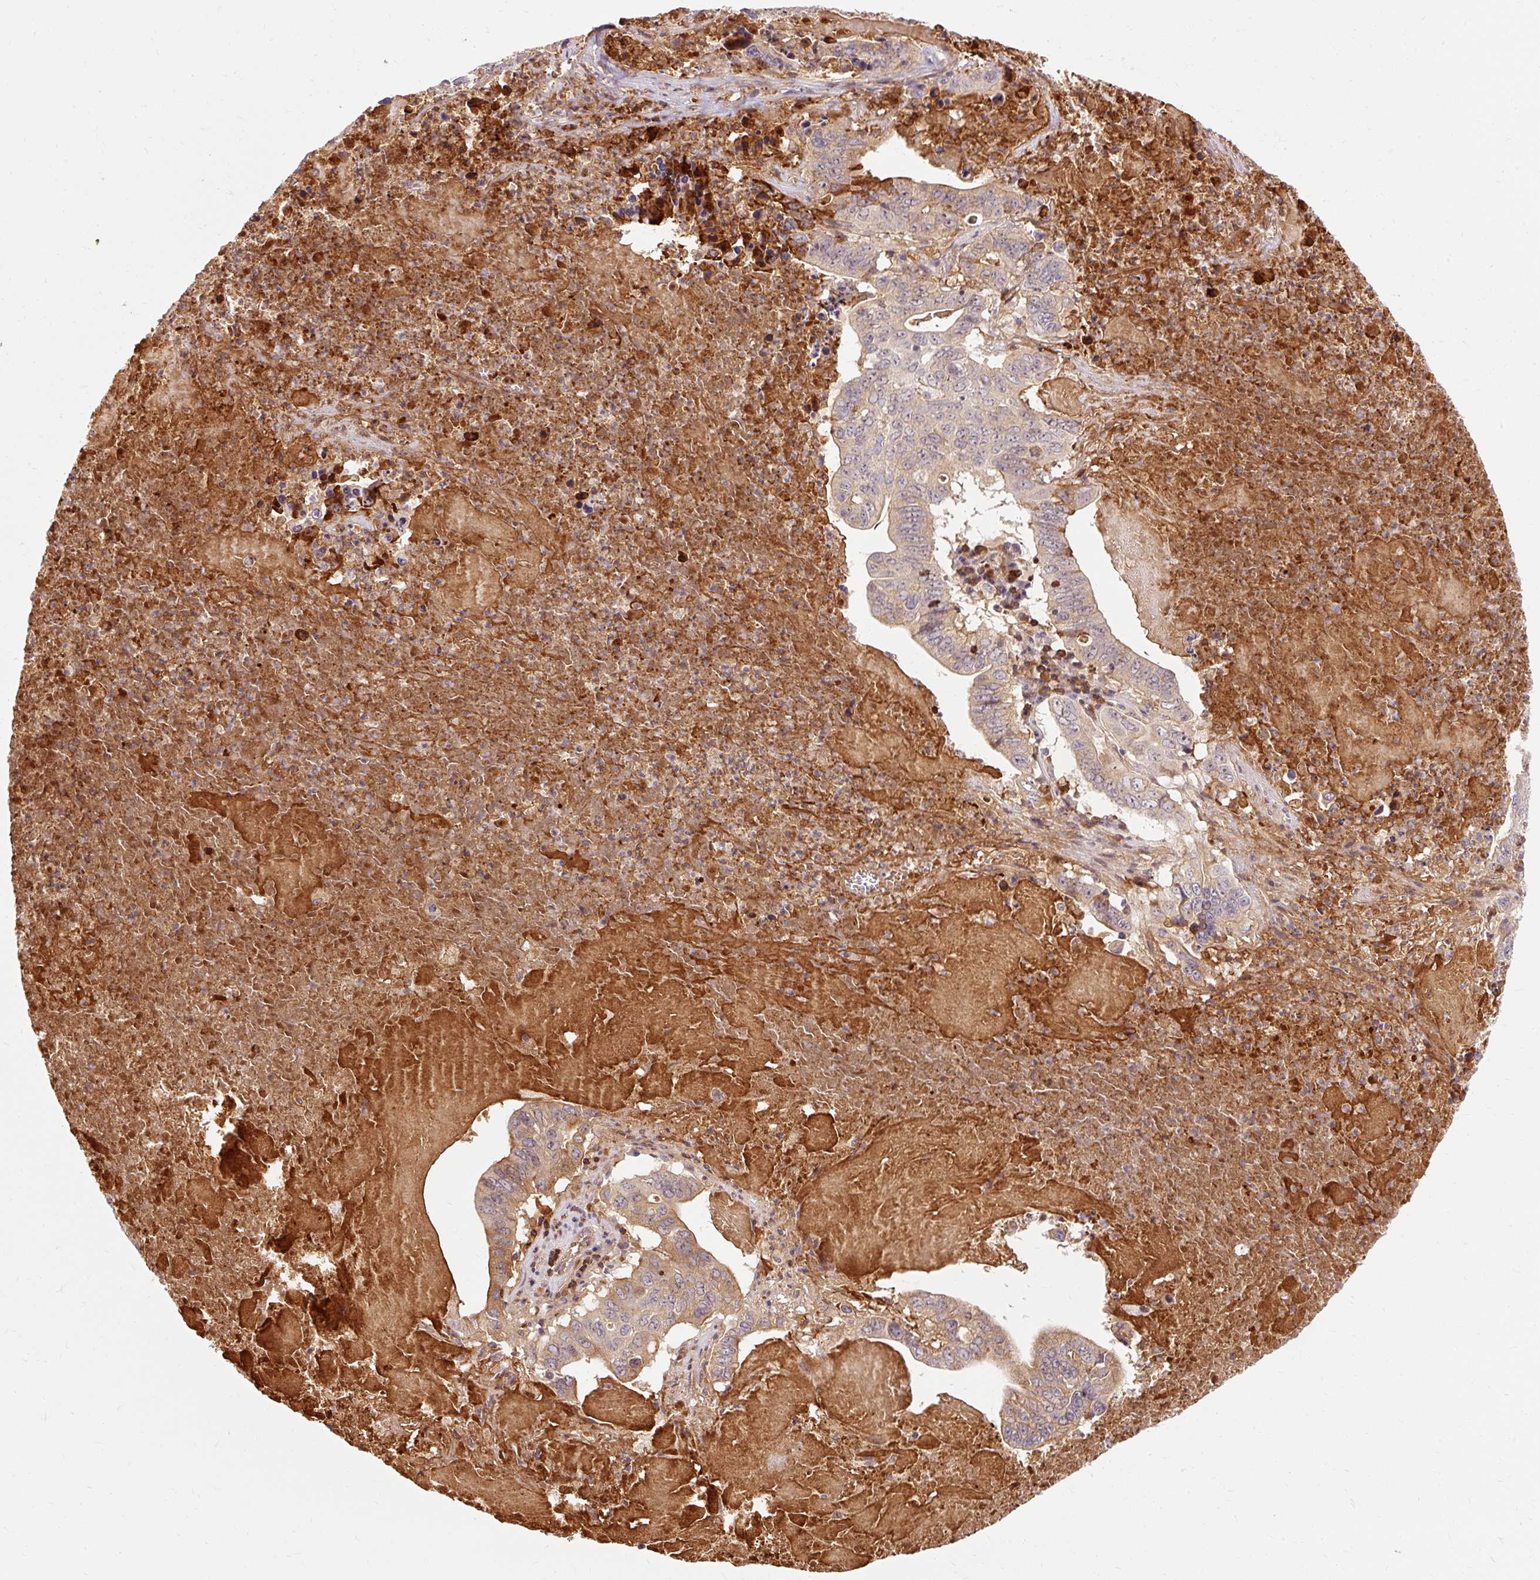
{"staining": {"intensity": "weak", "quantity": "25%-75%", "location": "cytoplasmic/membranous"}, "tissue": "lung cancer", "cell_type": "Tumor cells", "image_type": "cancer", "snomed": [{"axis": "morphology", "description": "Adenocarcinoma, NOS"}, {"axis": "topography", "description": "Lung"}], "caption": "The photomicrograph shows a brown stain indicating the presence of a protein in the cytoplasmic/membranous of tumor cells in lung cancer.", "gene": "CEBPZ", "patient": {"sex": "female", "age": 60}}